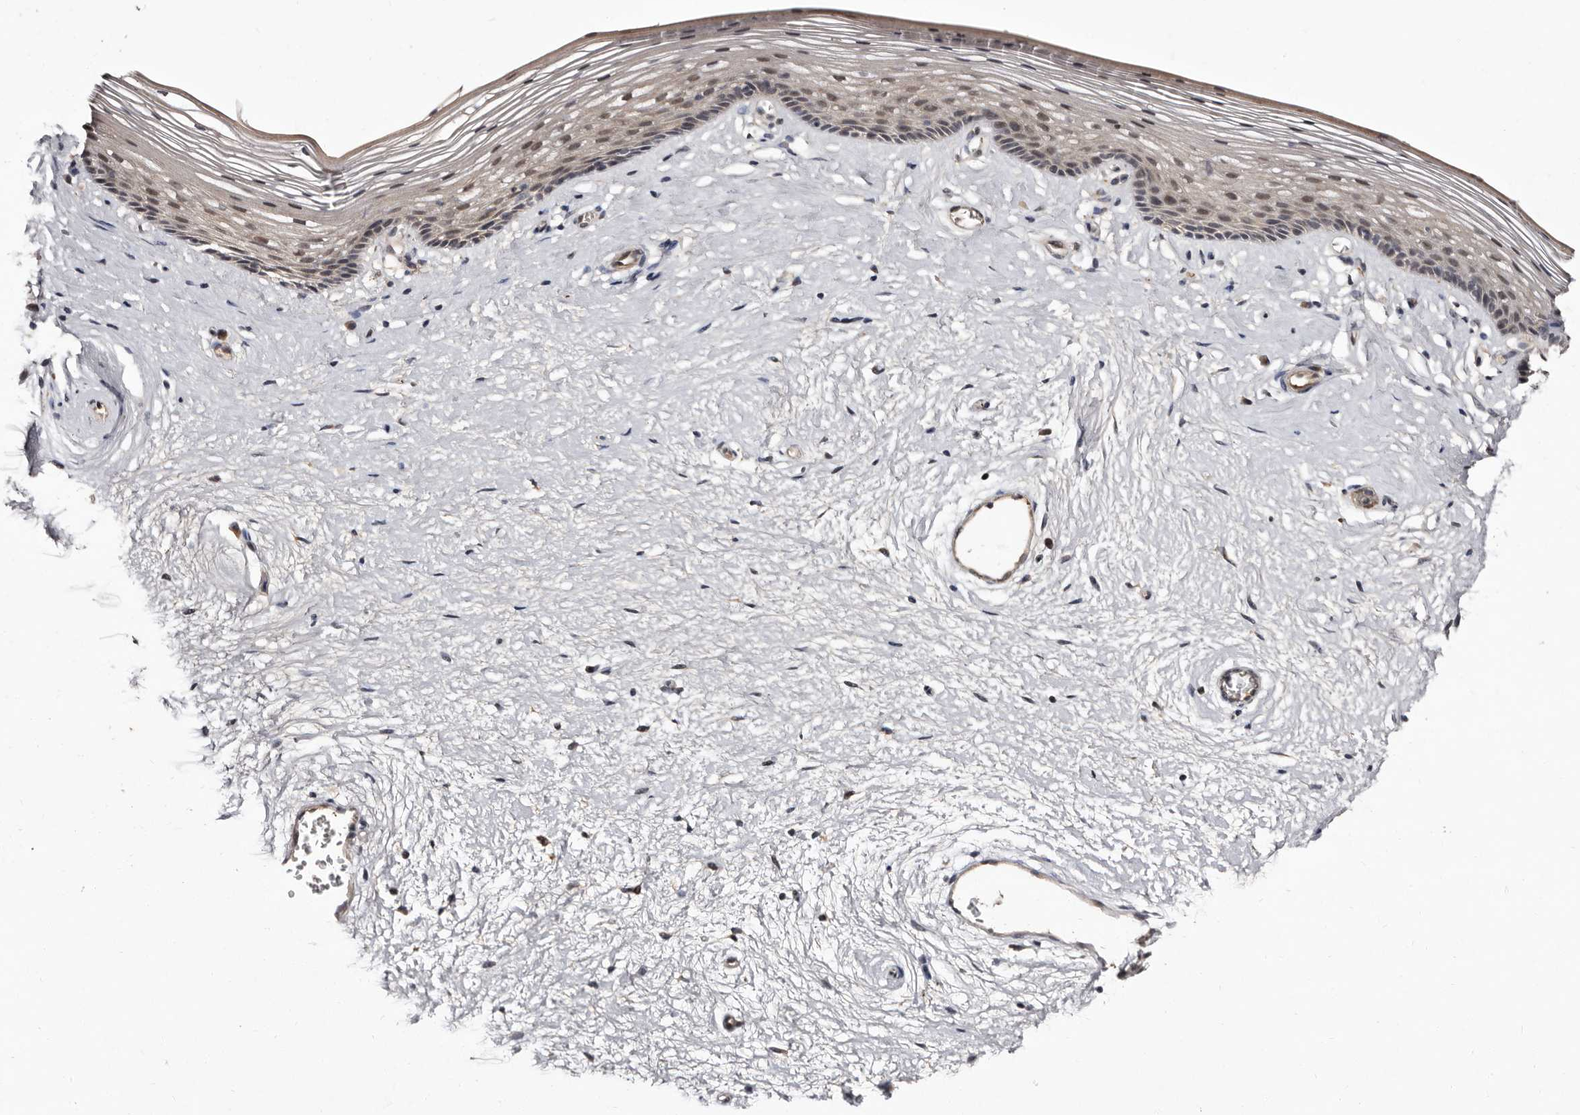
{"staining": {"intensity": "weak", "quantity": "<25%", "location": "nuclear"}, "tissue": "vagina", "cell_type": "Squamous epithelial cells", "image_type": "normal", "snomed": [{"axis": "morphology", "description": "Normal tissue, NOS"}, {"axis": "topography", "description": "Vagina"}], "caption": "Immunohistochemistry image of normal vagina: vagina stained with DAB (3,3'-diaminobenzidine) reveals no significant protein positivity in squamous epithelial cells.", "gene": "LANCL2", "patient": {"sex": "female", "age": 46}}